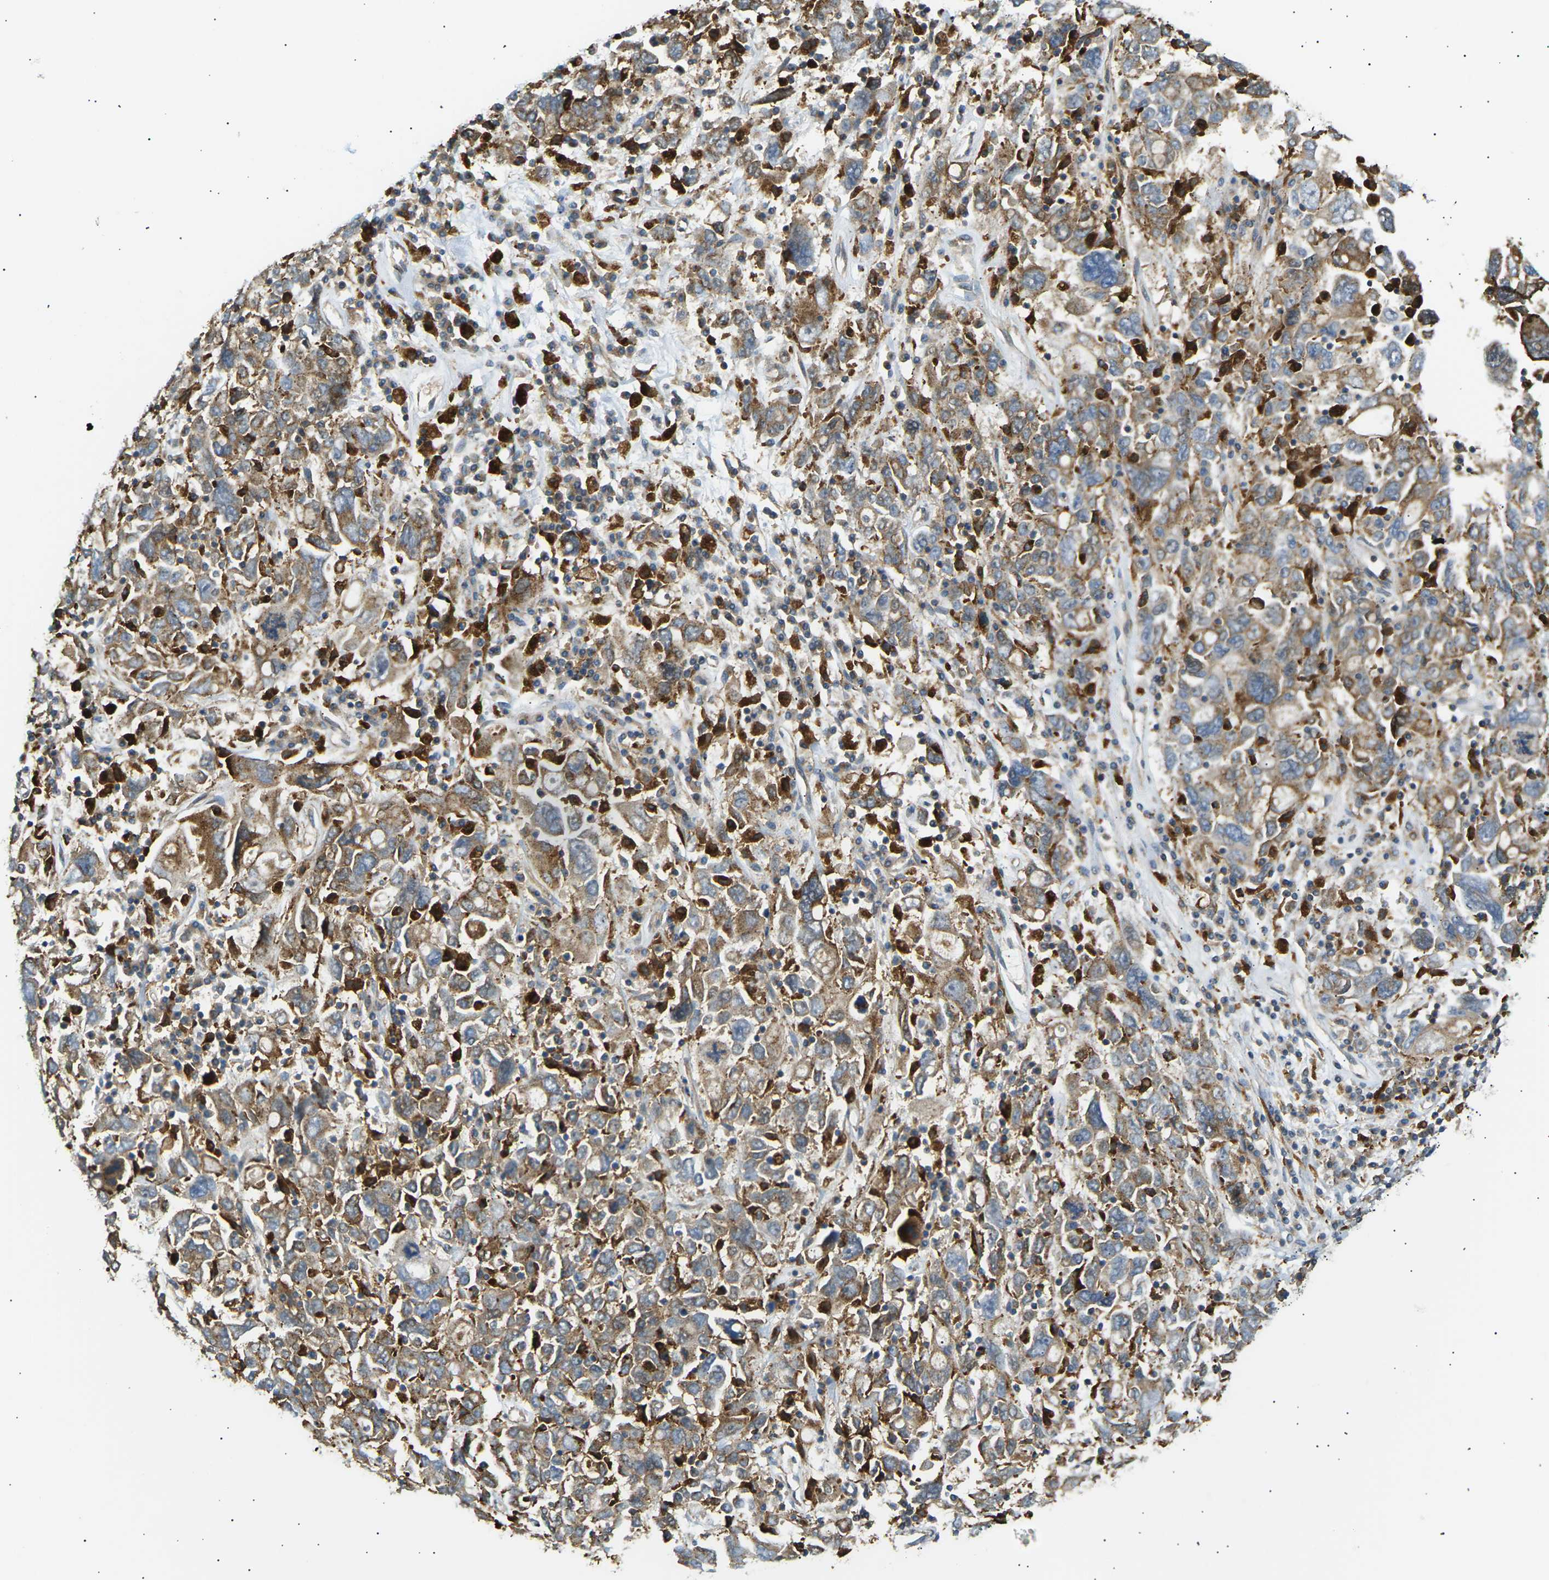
{"staining": {"intensity": "moderate", "quantity": ">75%", "location": "cytoplasmic/membranous"}, "tissue": "ovarian cancer", "cell_type": "Tumor cells", "image_type": "cancer", "snomed": [{"axis": "morphology", "description": "Carcinoma, endometroid"}, {"axis": "topography", "description": "Ovary"}], "caption": "The immunohistochemical stain shows moderate cytoplasmic/membranous staining in tumor cells of ovarian cancer (endometroid carcinoma) tissue.", "gene": "CDK17", "patient": {"sex": "female", "age": 62}}